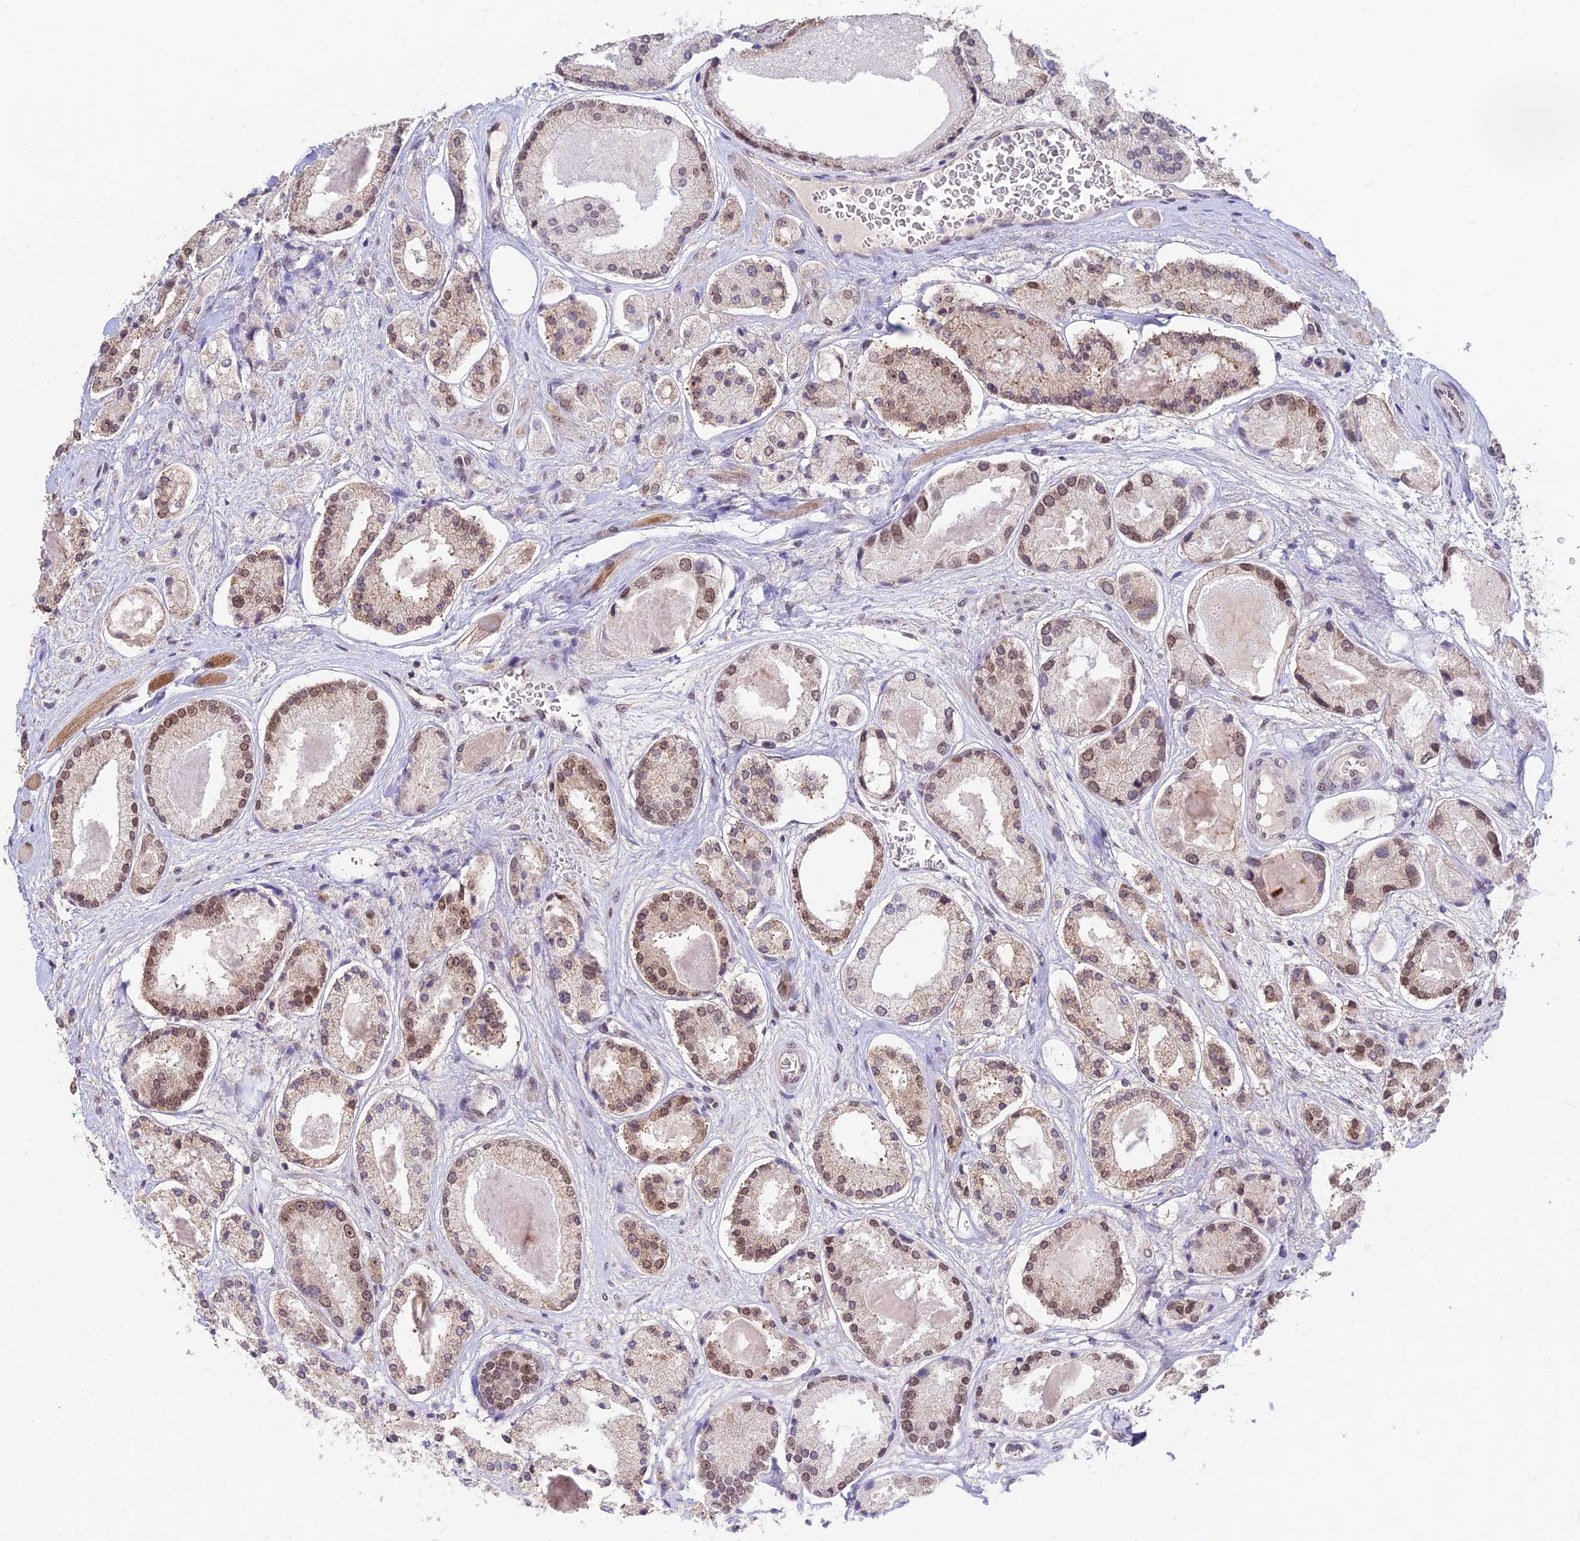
{"staining": {"intensity": "moderate", "quantity": "<25%", "location": "nuclear"}, "tissue": "prostate cancer", "cell_type": "Tumor cells", "image_type": "cancer", "snomed": [{"axis": "morphology", "description": "Adenocarcinoma, High grade"}, {"axis": "topography", "description": "Prostate"}], "caption": "High-grade adenocarcinoma (prostate) stained for a protein (brown) reveals moderate nuclear positive expression in about <25% of tumor cells.", "gene": "POLR1G", "patient": {"sex": "male", "age": 67}}